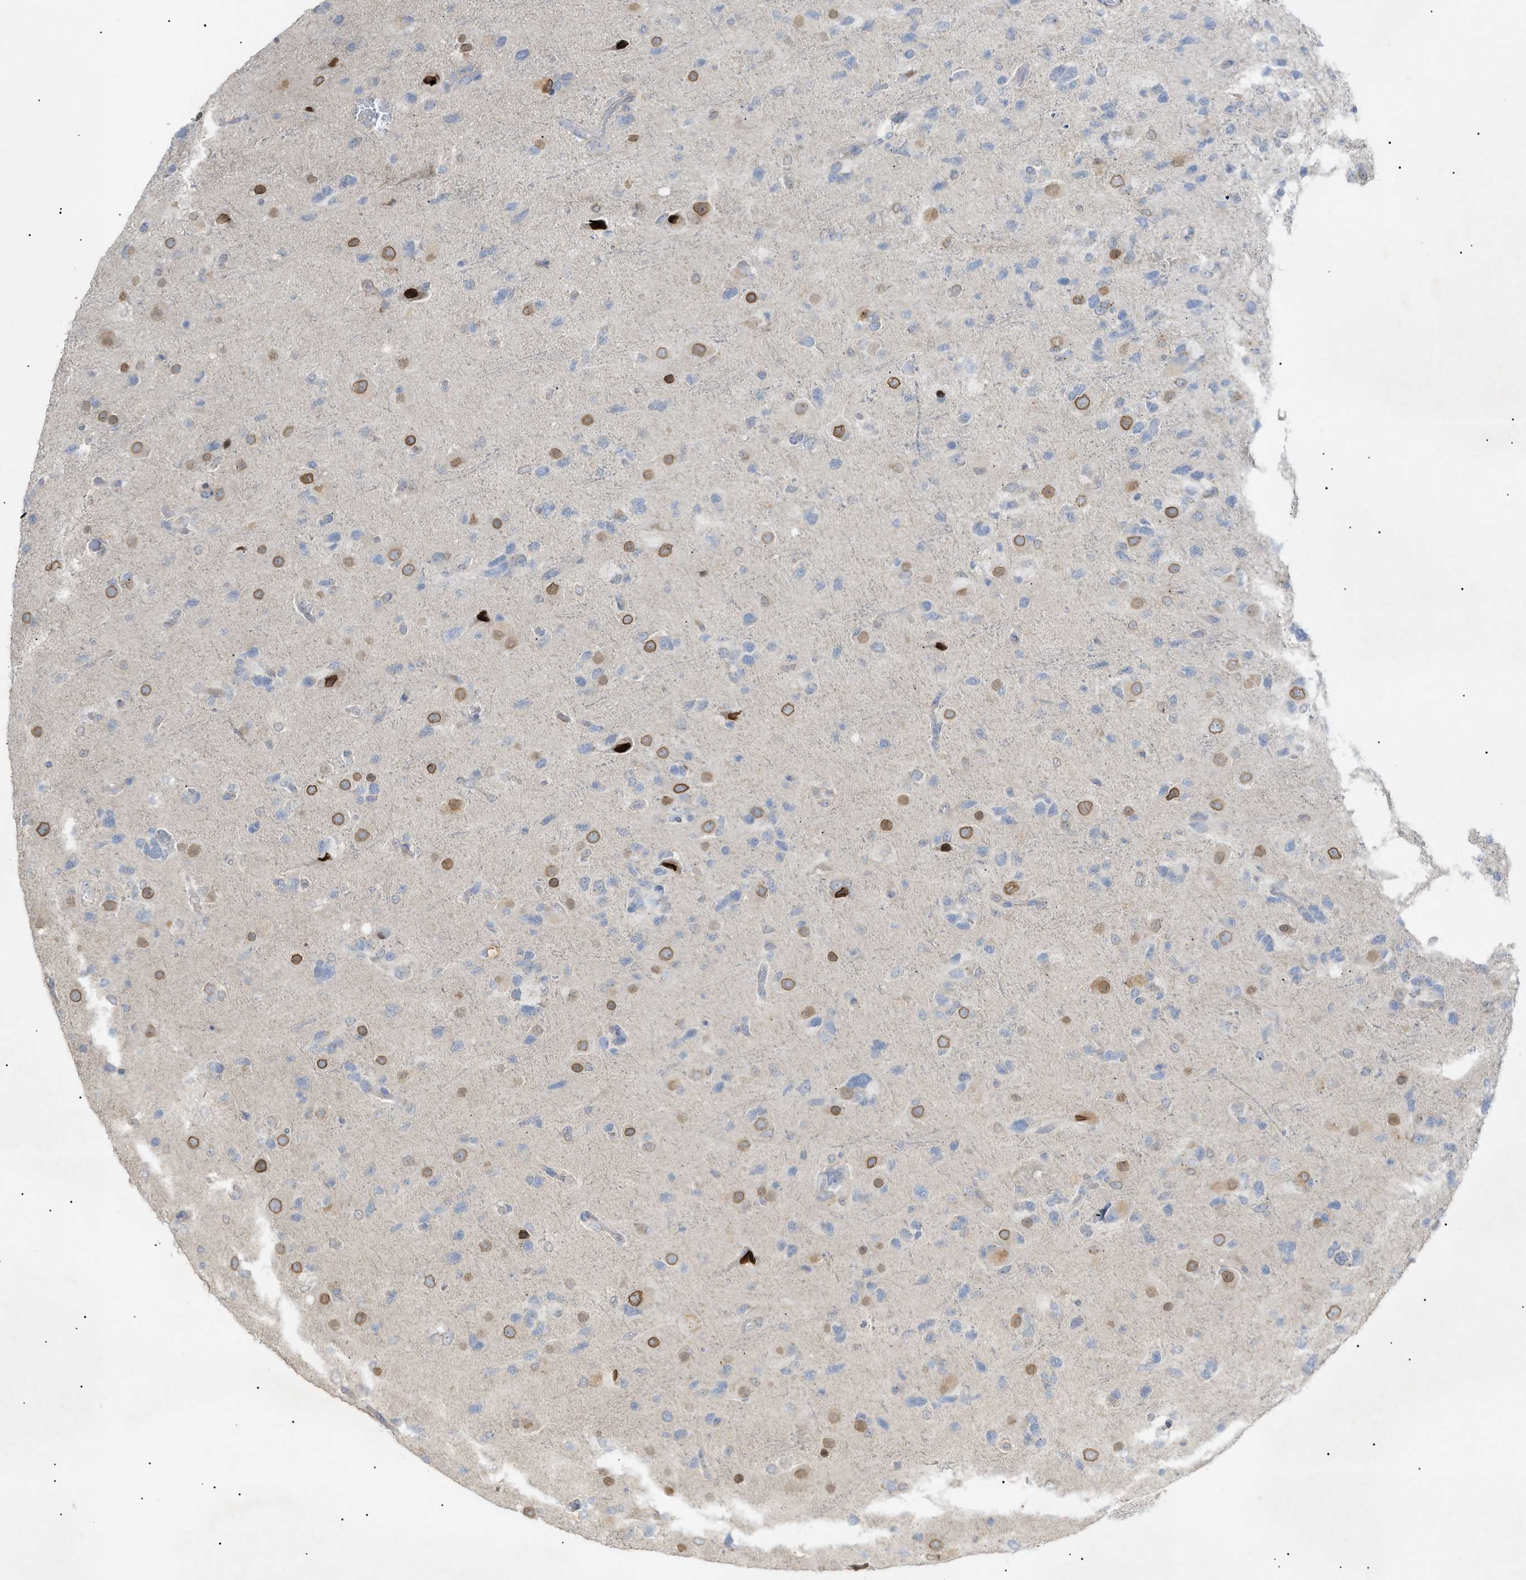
{"staining": {"intensity": "moderate", "quantity": "<25%", "location": "cytoplasmic/membranous,nuclear"}, "tissue": "glioma", "cell_type": "Tumor cells", "image_type": "cancer", "snomed": [{"axis": "morphology", "description": "Glioma, malignant, High grade"}, {"axis": "topography", "description": "Brain"}], "caption": "Immunohistochemical staining of glioma exhibits moderate cytoplasmic/membranous and nuclear protein positivity in approximately <25% of tumor cells.", "gene": "SLC25A31", "patient": {"sex": "female", "age": 58}}